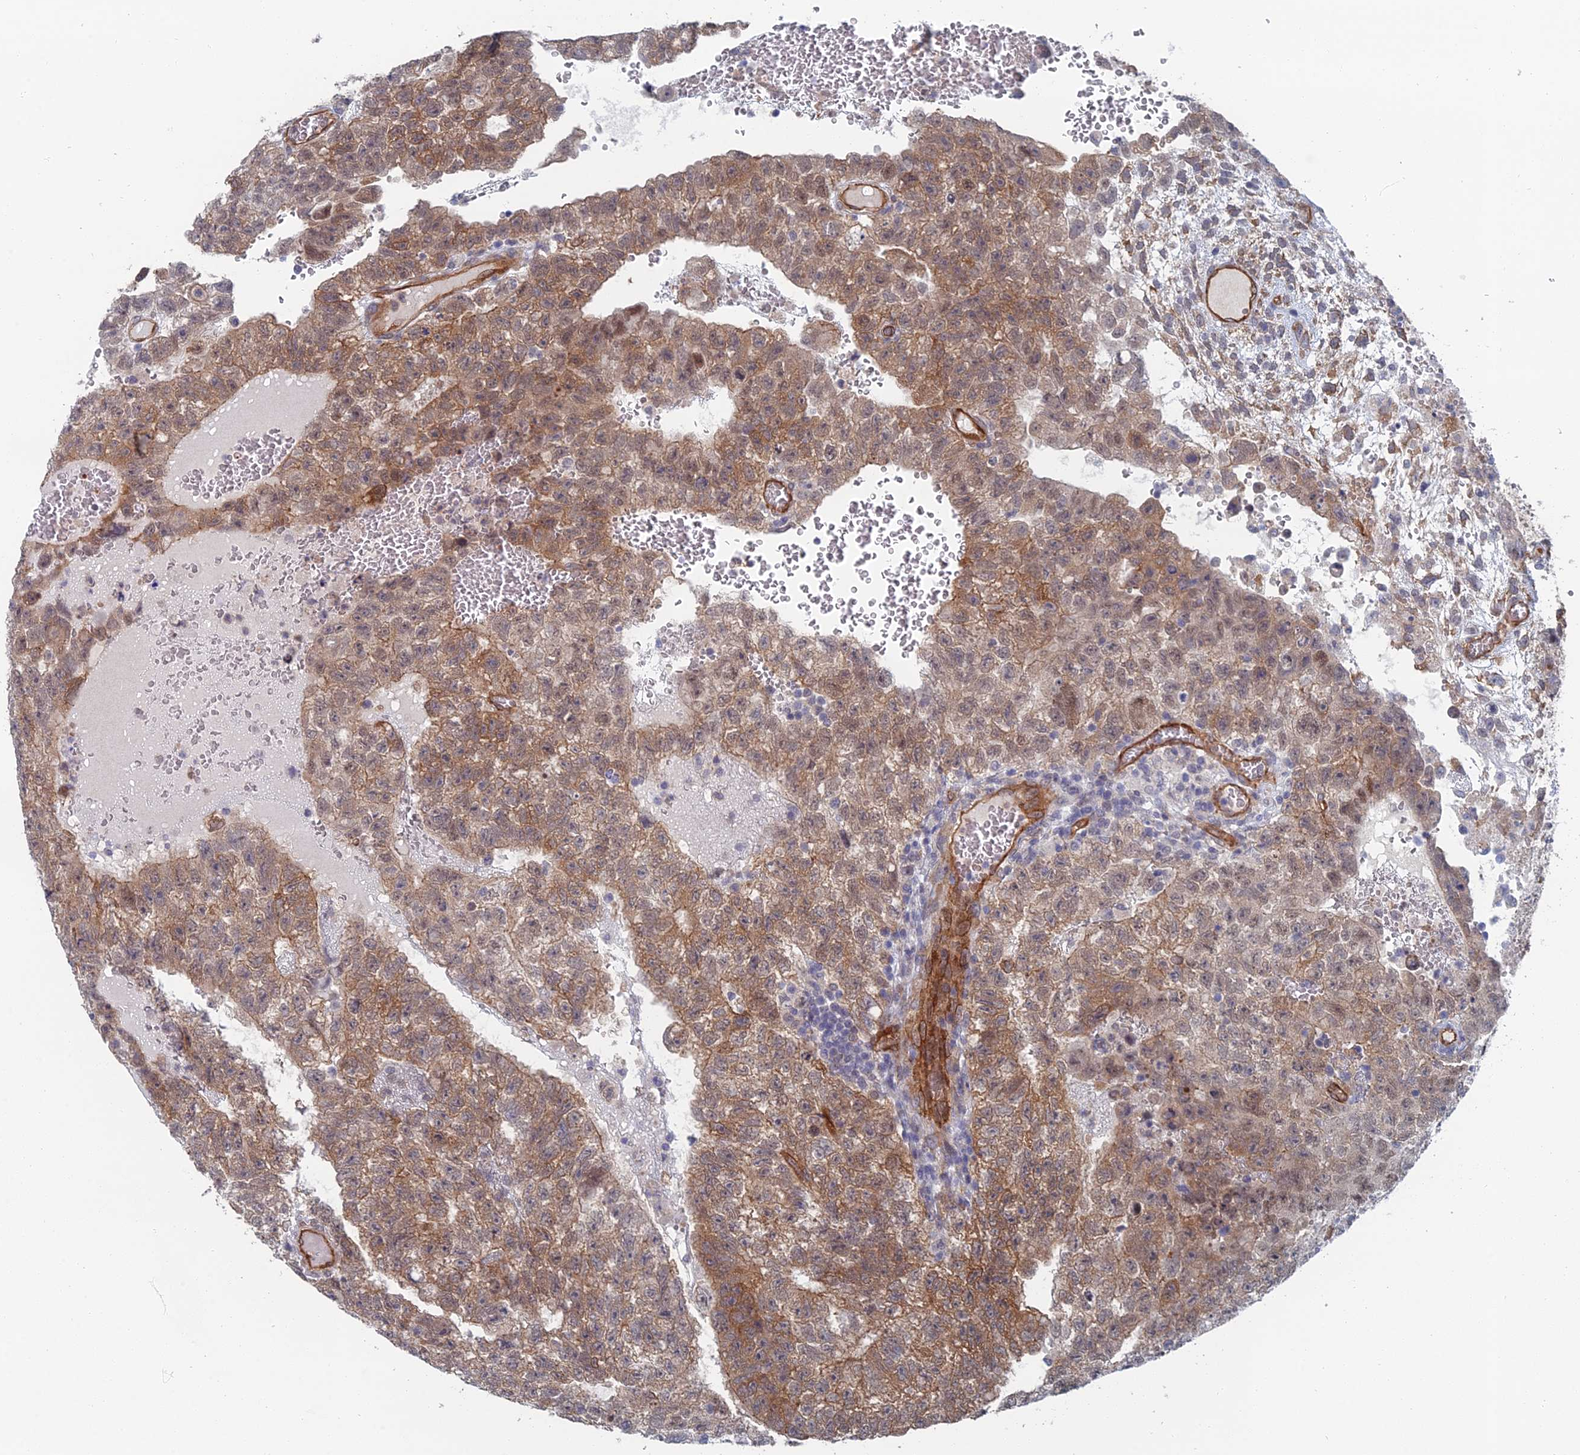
{"staining": {"intensity": "moderate", "quantity": "25%-75%", "location": "cytoplasmic/membranous"}, "tissue": "testis cancer", "cell_type": "Tumor cells", "image_type": "cancer", "snomed": [{"axis": "morphology", "description": "Carcinoma, Embryonal, NOS"}, {"axis": "topography", "description": "Testis"}], "caption": "Protein staining by IHC shows moderate cytoplasmic/membranous staining in approximately 25%-75% of tumor cells in testis cancer.", "gene": "ARAP3", "patient": {"sex": "male", "age": 26}}